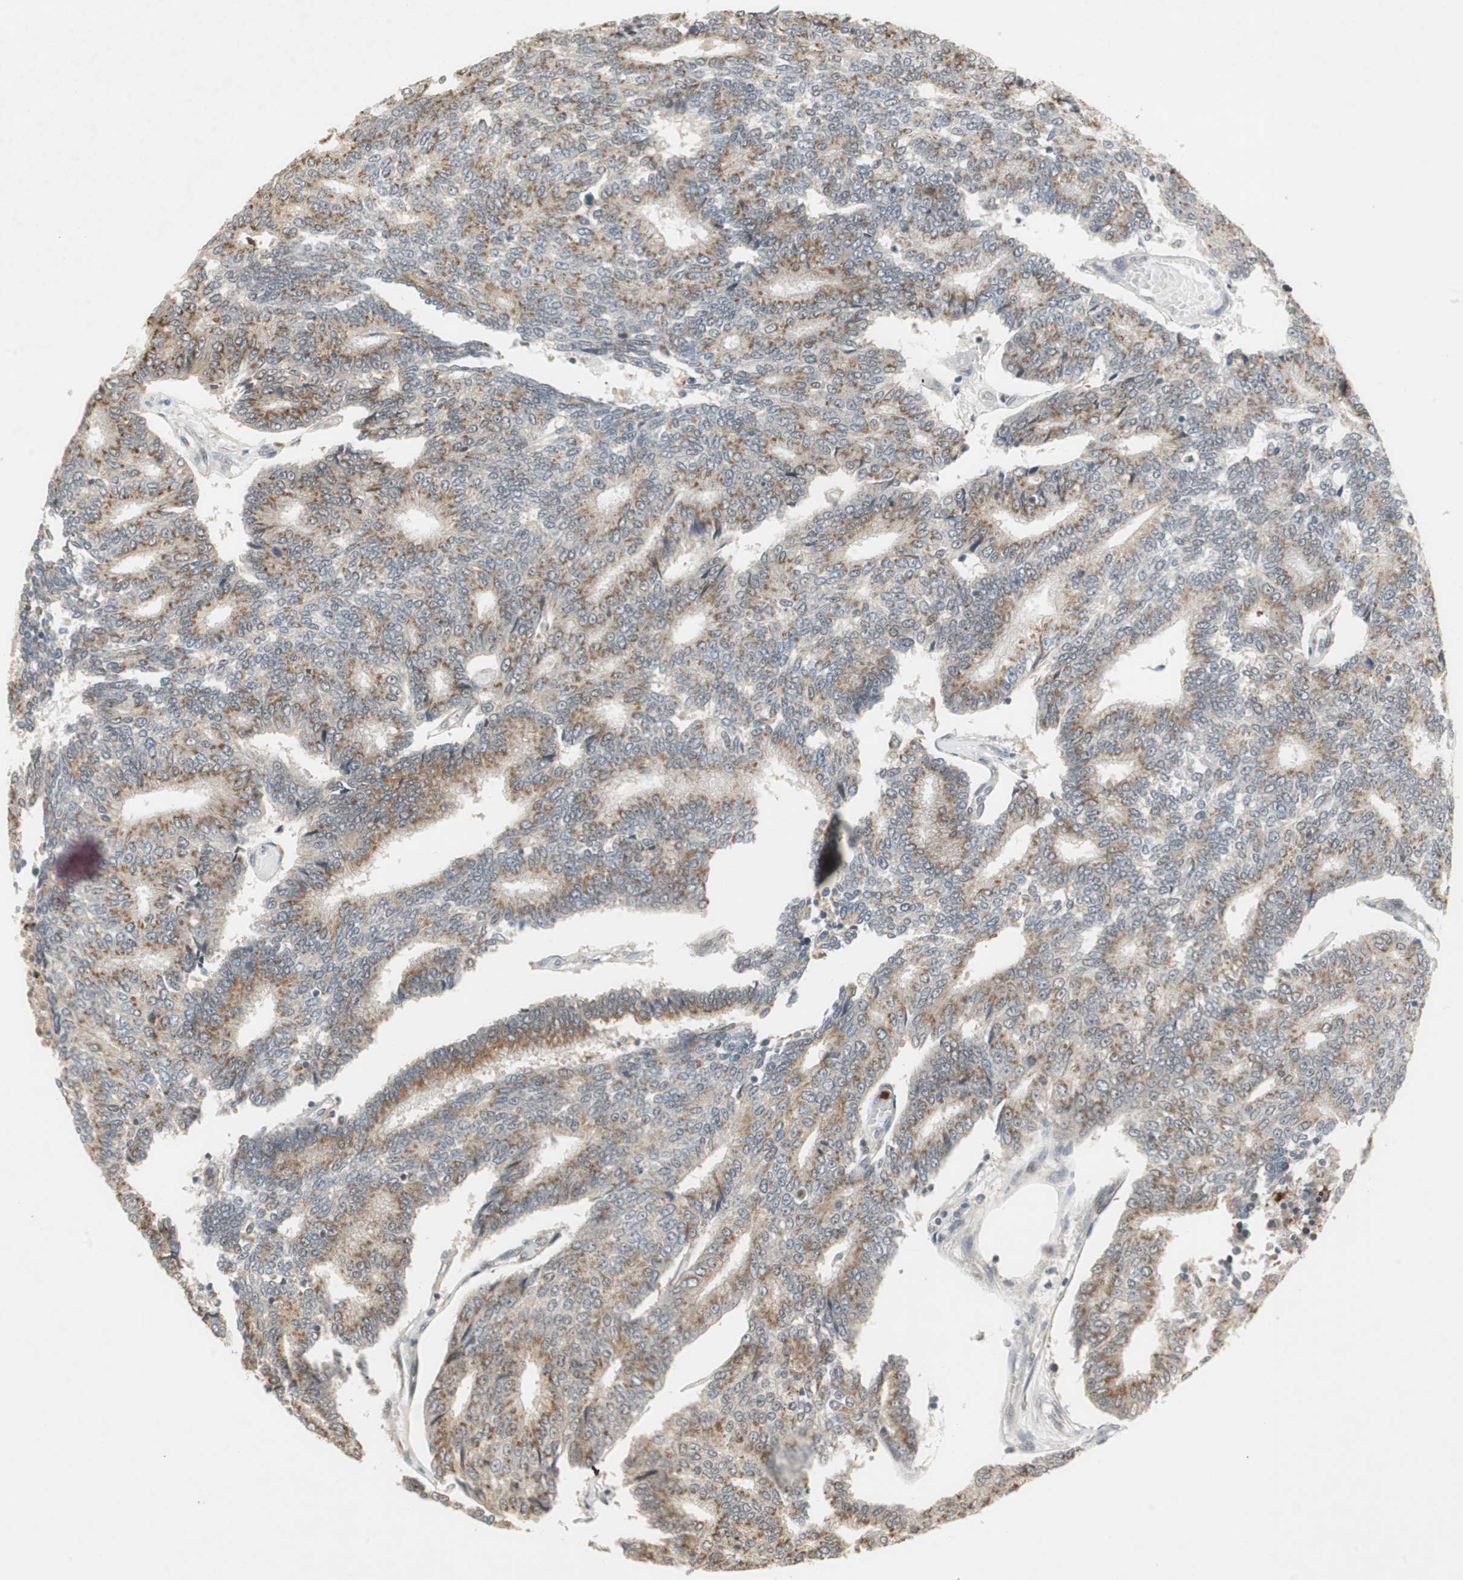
{"staining": {"intensity": "moderate", "quantity": ">75%", "location": "cytoplasmic/membranous"}, "tissue": "prostate cancer", "cell_type": "Tumor cells", "image_type": "cancer", "snomed": [{"axis": "morphology", "description": "Adenocarcinoma, High grade"}, {"axis": "topography", "description": "Prostate"}], "caption": "Immunohistochemistry histopathology image of neoplastic tissue: prostate high-grade adenocarcinoma stained using immunohistochemistry reveals medium levels of moderate protein expression localized specifically in the cytoplasmic/membranous of tumor cells, appearing as a cytoplasmic/membranous brown color.", "gene": "SNX4", "patient": {"sex": "male", "age": 55}}